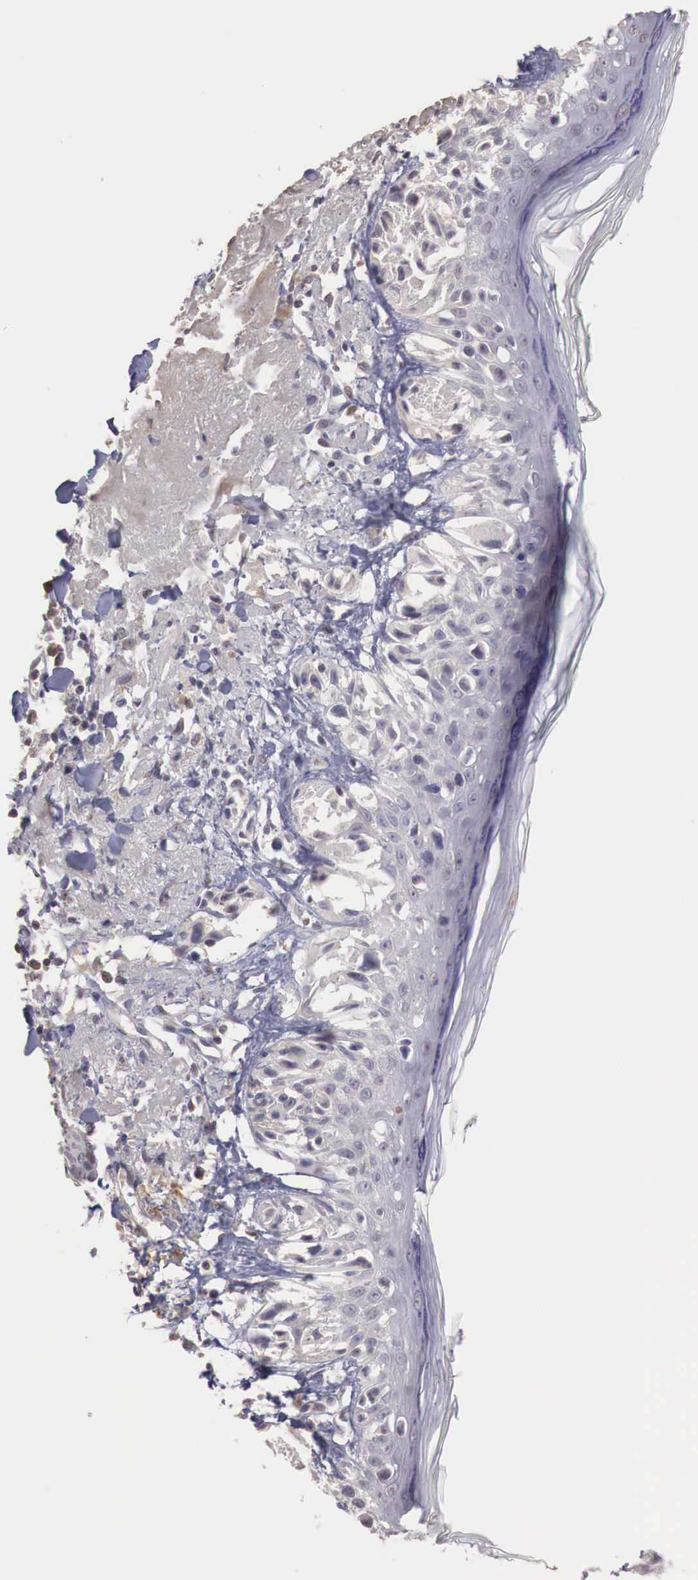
{"staining": {"intensity": "negative", "quantity": "none", "location": "none"}, "tissue": "melanoma", "cell_type": "Tumor cells", "image_type": "cancer", "snomed": [{"axis": "morphology", "description": "Malignant melanoma, NOS"}, {"axis": "topography", "description": "Skin"}], "caption": "Tumor cells show no significant positivity in melanoma. (DAB immunohistochemistry visualized using brightfield microscopy, high magnification).", "gene": "TBC1D9", "patient": {"sex": "male", "age": 80}}